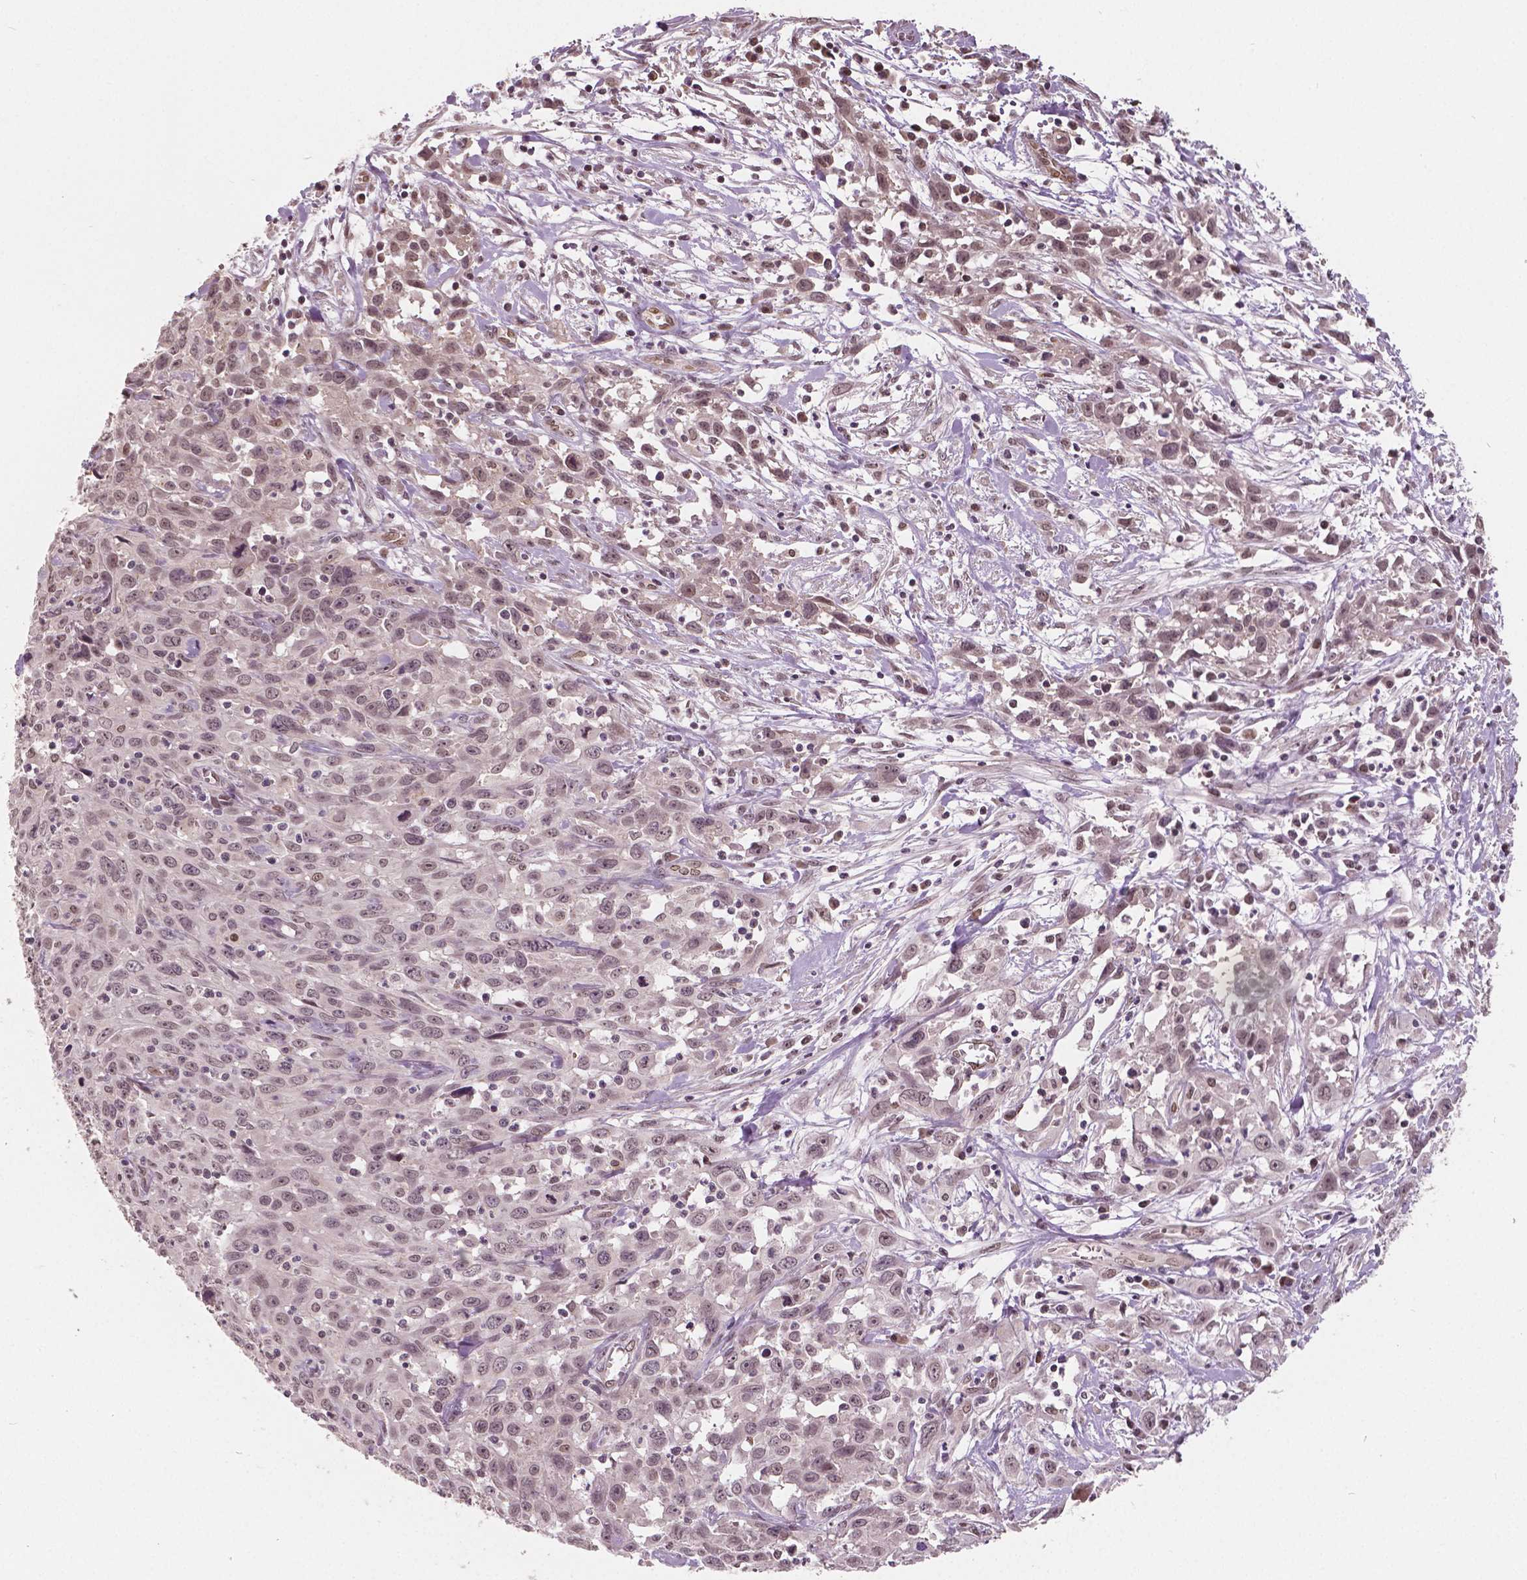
{"staining": {"intensity": "weak", "quantity": "25%-75%", "location": "nuclear"}, "tissue": "cervical cancer", "cell_type": "Tumor cells", "image_type": "cancer", "snomed": [{"axis": "morphology", "description": "Squamous cell carcinoma, NOS"}, {"axis": "topography", "description": "Cervix"}], "caption": "DAB (3,3'-diaminobenzidine) immunohistochemical staining of squamous cell carcinoma (cervical) shows weak nuclear protein expression in about 25%-75% of tumor cells.", "gene": "HMBOX1", "patient": {"sex": "female", "age": 38}}